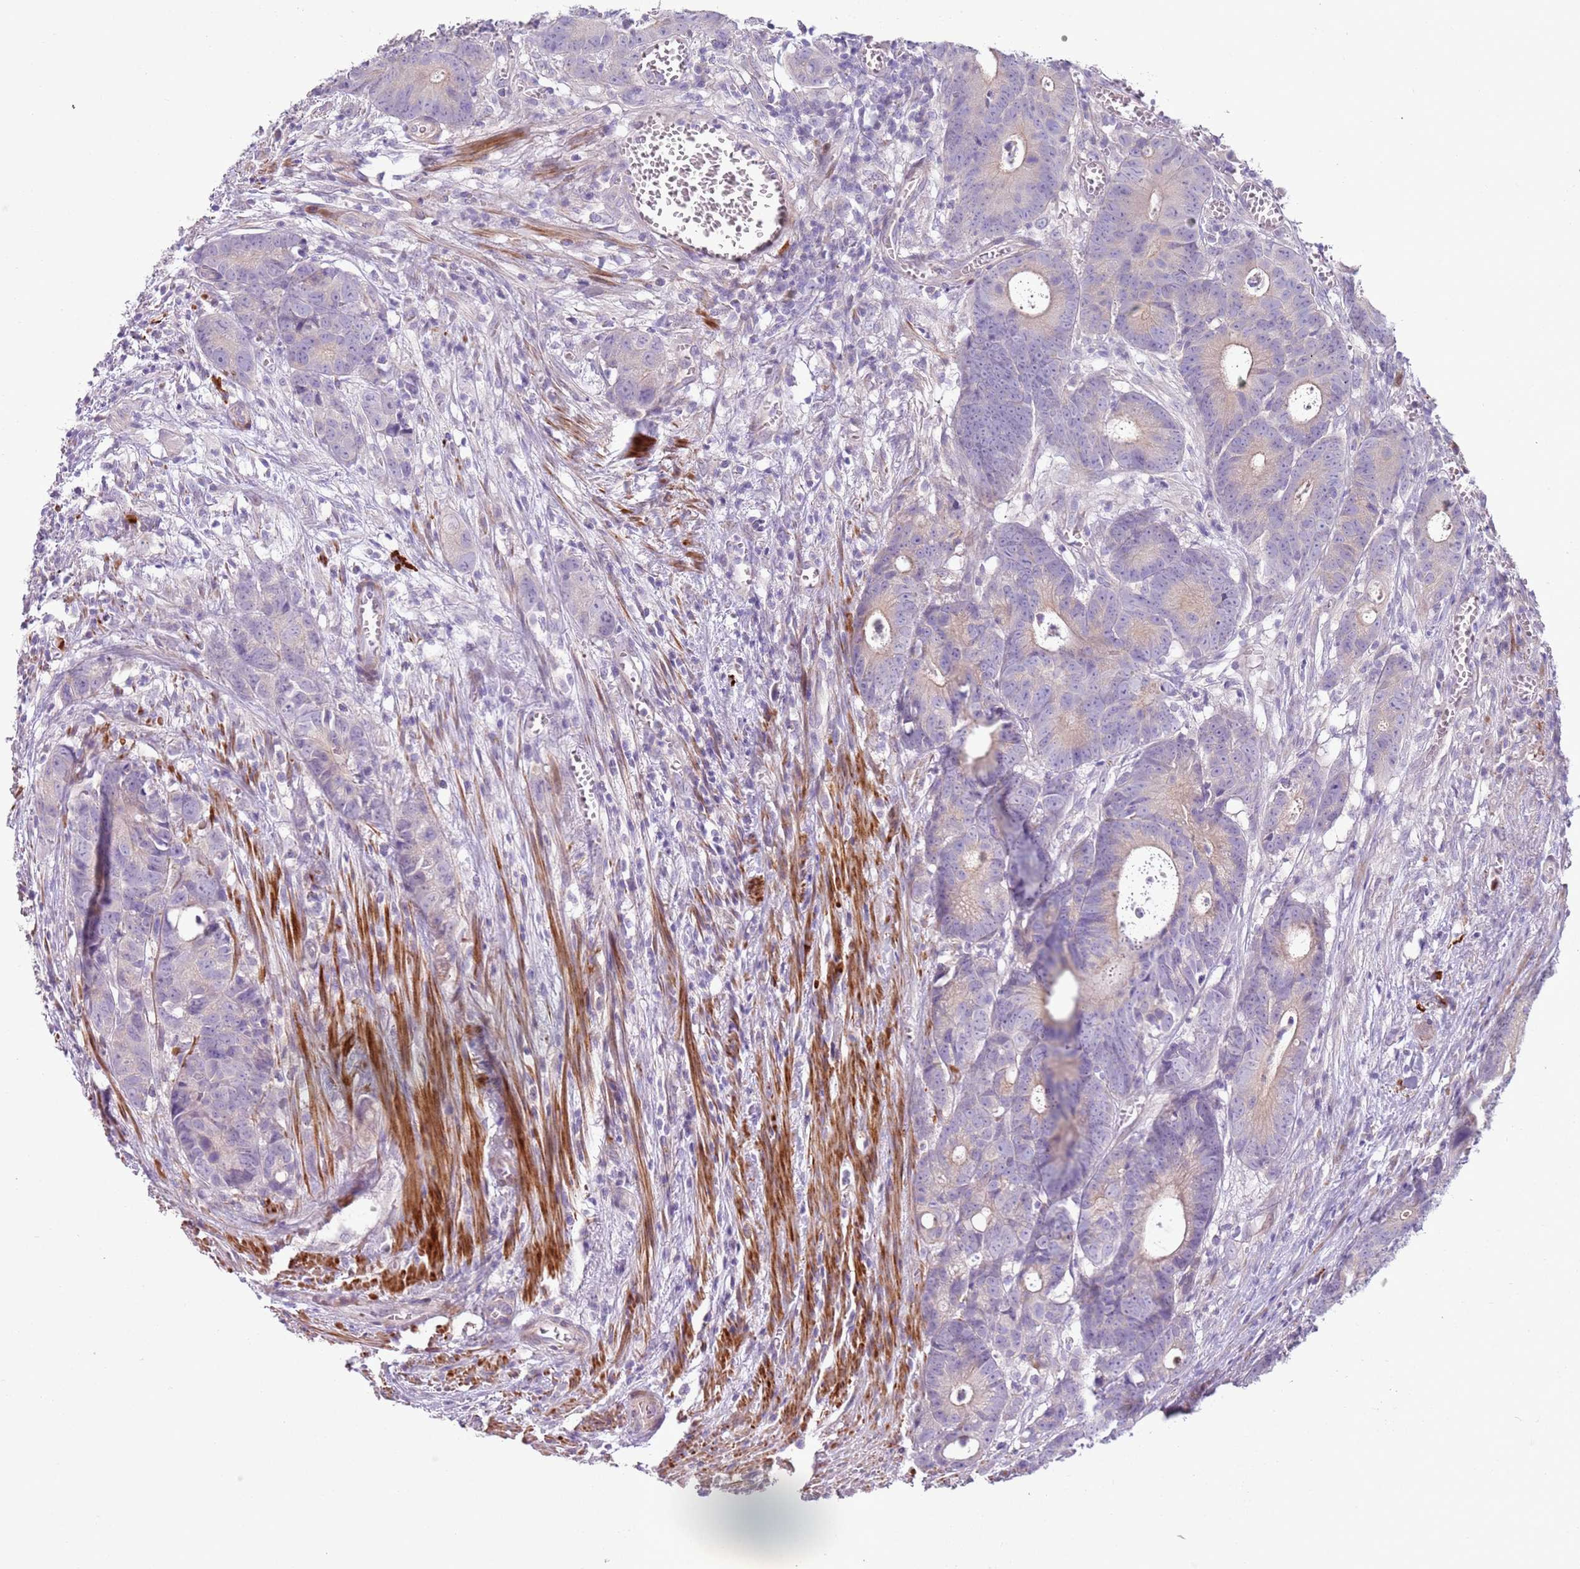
{"staining": {"intensity": "weak", "quantity": "<25%", "location": "cytoplasmic/membranous"}, "tissue": "colorectal cancer", "cell_type": "Tumor cells", "image_type": "cancer", "snomed": [{"axis": "morphology", "description": "Adenocarcinoma, NOS"}, {"axis": "topography", "description": "Colon"}], "caption": "Colorectal adenocarcinoma was stained to show a protein in brown. There is no significant staining in tumor cells.", "gene": "ZNF239", "patient": {"sex": "female", "age": 57}}